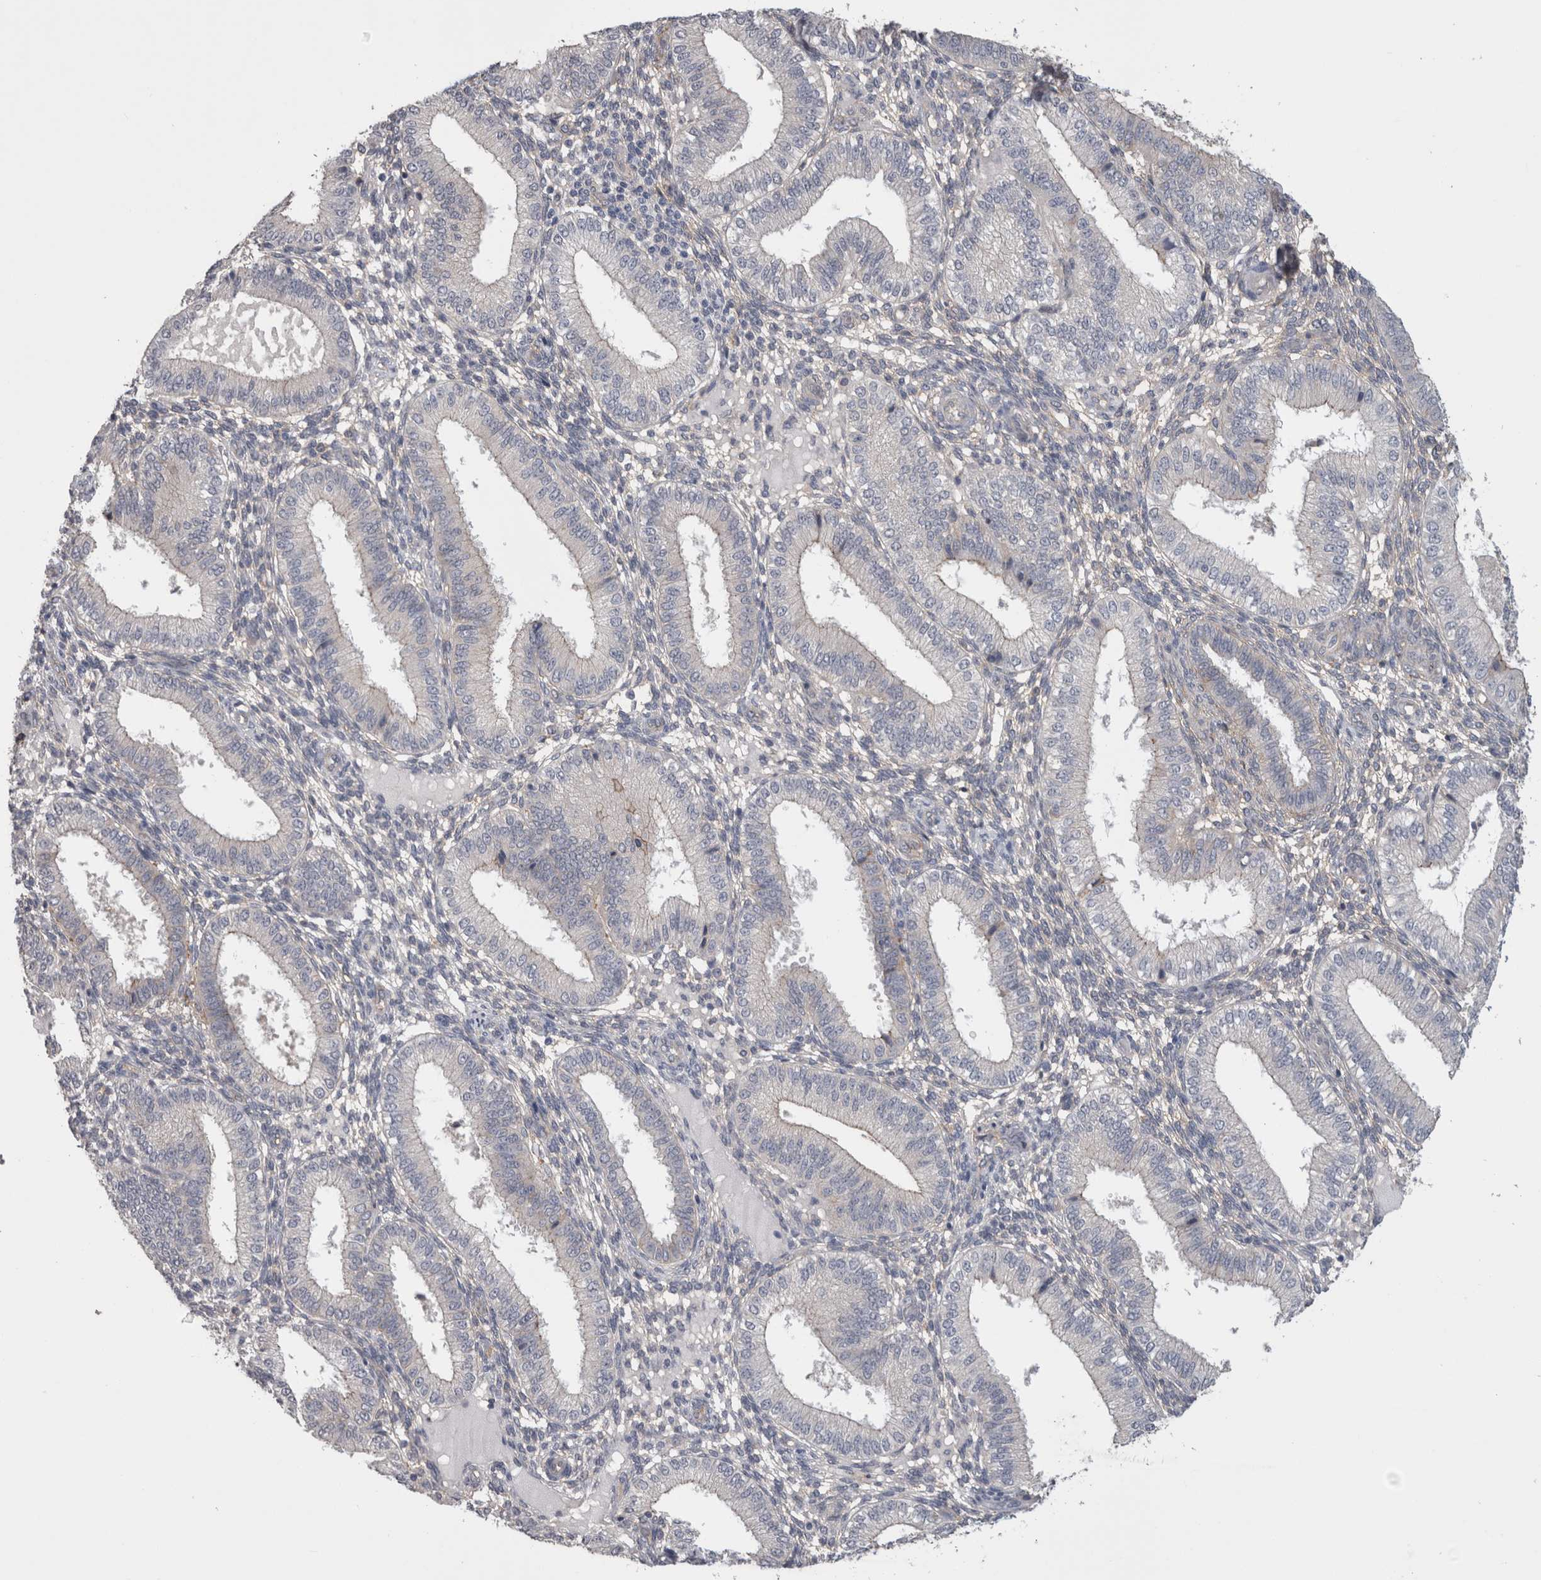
{"staining": {"intensity": "weak", "quantity": "25%-75%", "location": "cytoplasmic/membranous"}, "tissue": "endometrium", "cell_type": "Cells in endometrial stroma", "image_type": "normal", "snomed": [{"axis": "morphology", "description": "Normal tissue, NOS"}, {"axis": "topography", "description": "Endometrium"}], "caption": "Weak cytoplasmic/membranous expression for a protein is present in about 25%-75% of cells in endometrial stroma of normal endometrium using immunohistochemistry.", "gene": "NECTIN2", "patient": {"sex": "female", "age": 39}}